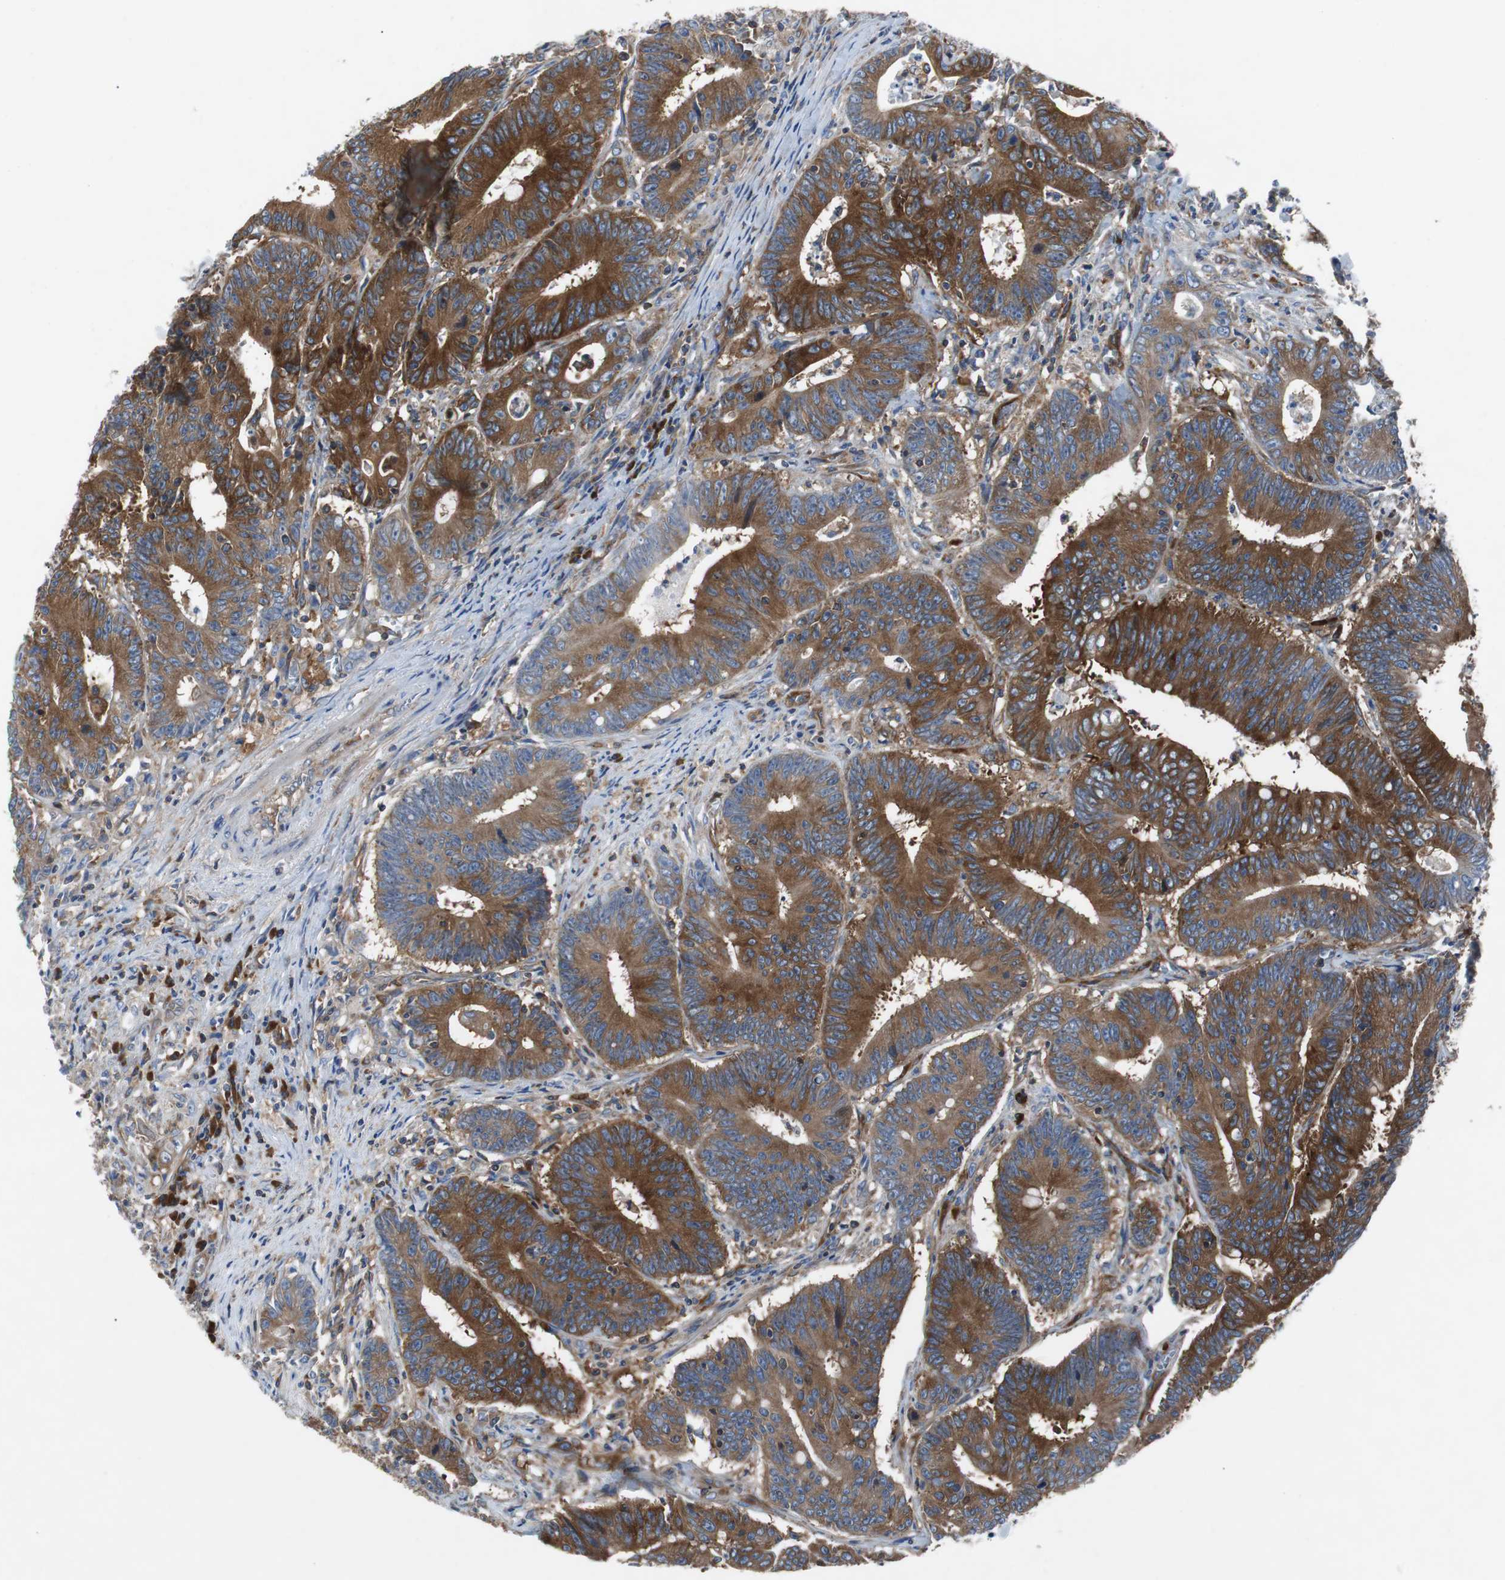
{"staining": {"intensity": "strong", "quantity": ">75%", "location": "cytoplasmic/membranous"}, "tissue": "colorectal cancer", "cell_type": "Tumor cells", "image_type": "cancer", "snomed": [{"axis": "morphology", "description": "Adenocarcinoma, NOS"}, {"axis": "topography", "description": "Colon"}], "caption": "Colorectal cancer stained with DAB immunohistochemistry displays high levels of strong cytoplasmic/membranous positivity in about >75% of tumor cells.", "gene": "GYS1", "patient": {"sex": "male", "age": 45}}